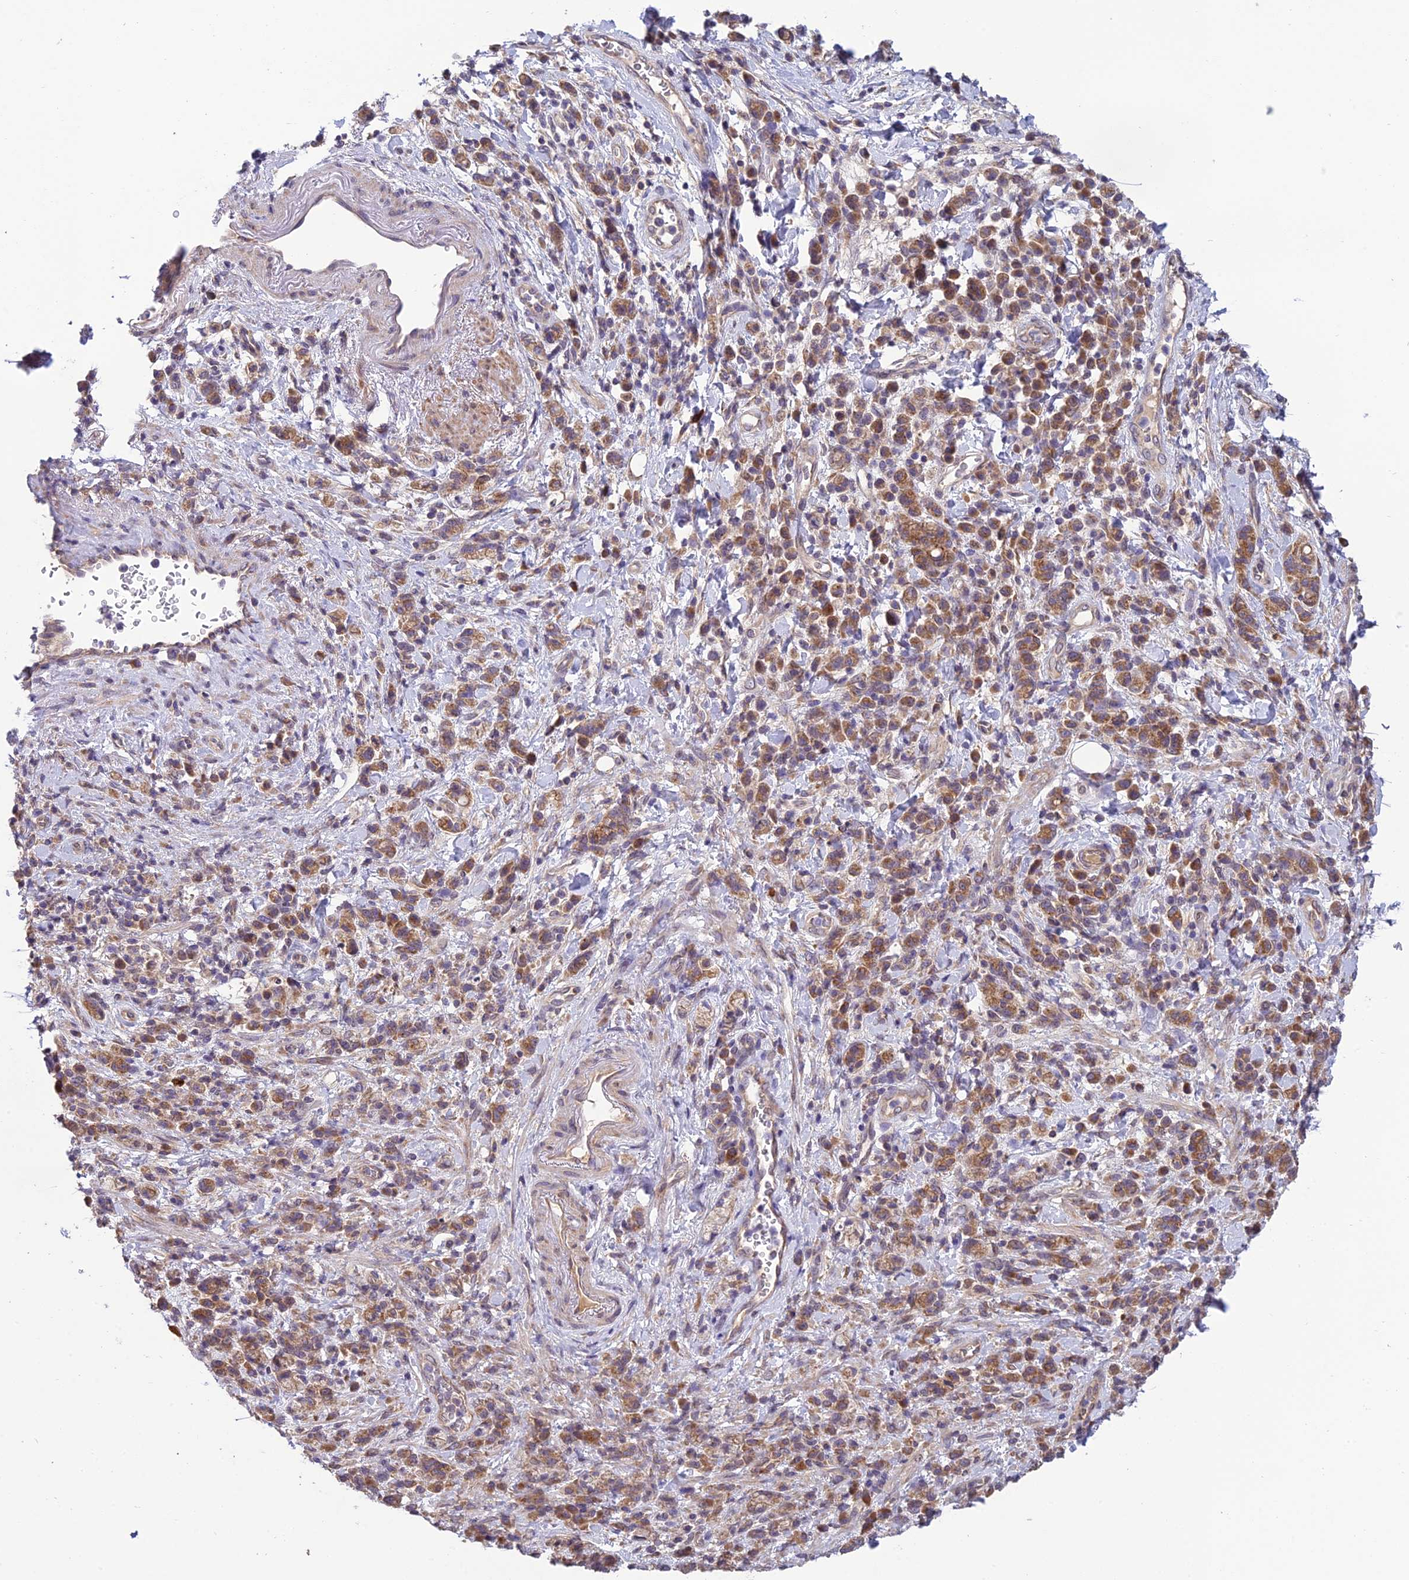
{"staining": {"intensity": "moderate", "quantity": ">75%", "location": "cytoplasmic/membranous"}, "tissue": "stomach cancer", "cell_type": "Tumor cells", "image_type": "cancer", "snomed": [{"axis": "morphology", "description": "Adenocarcinoma, NOS"}, {"axis": "topography", "description": "Stomach"}], "caption": "Human stomach adenocarcinoma stained with a brown dye reveals moderate cytoplasmic/membranous positive expression in about >75% of tumor cells.", "gene": "MRNIP", "patient": {"sex": "male", "age": 77}}